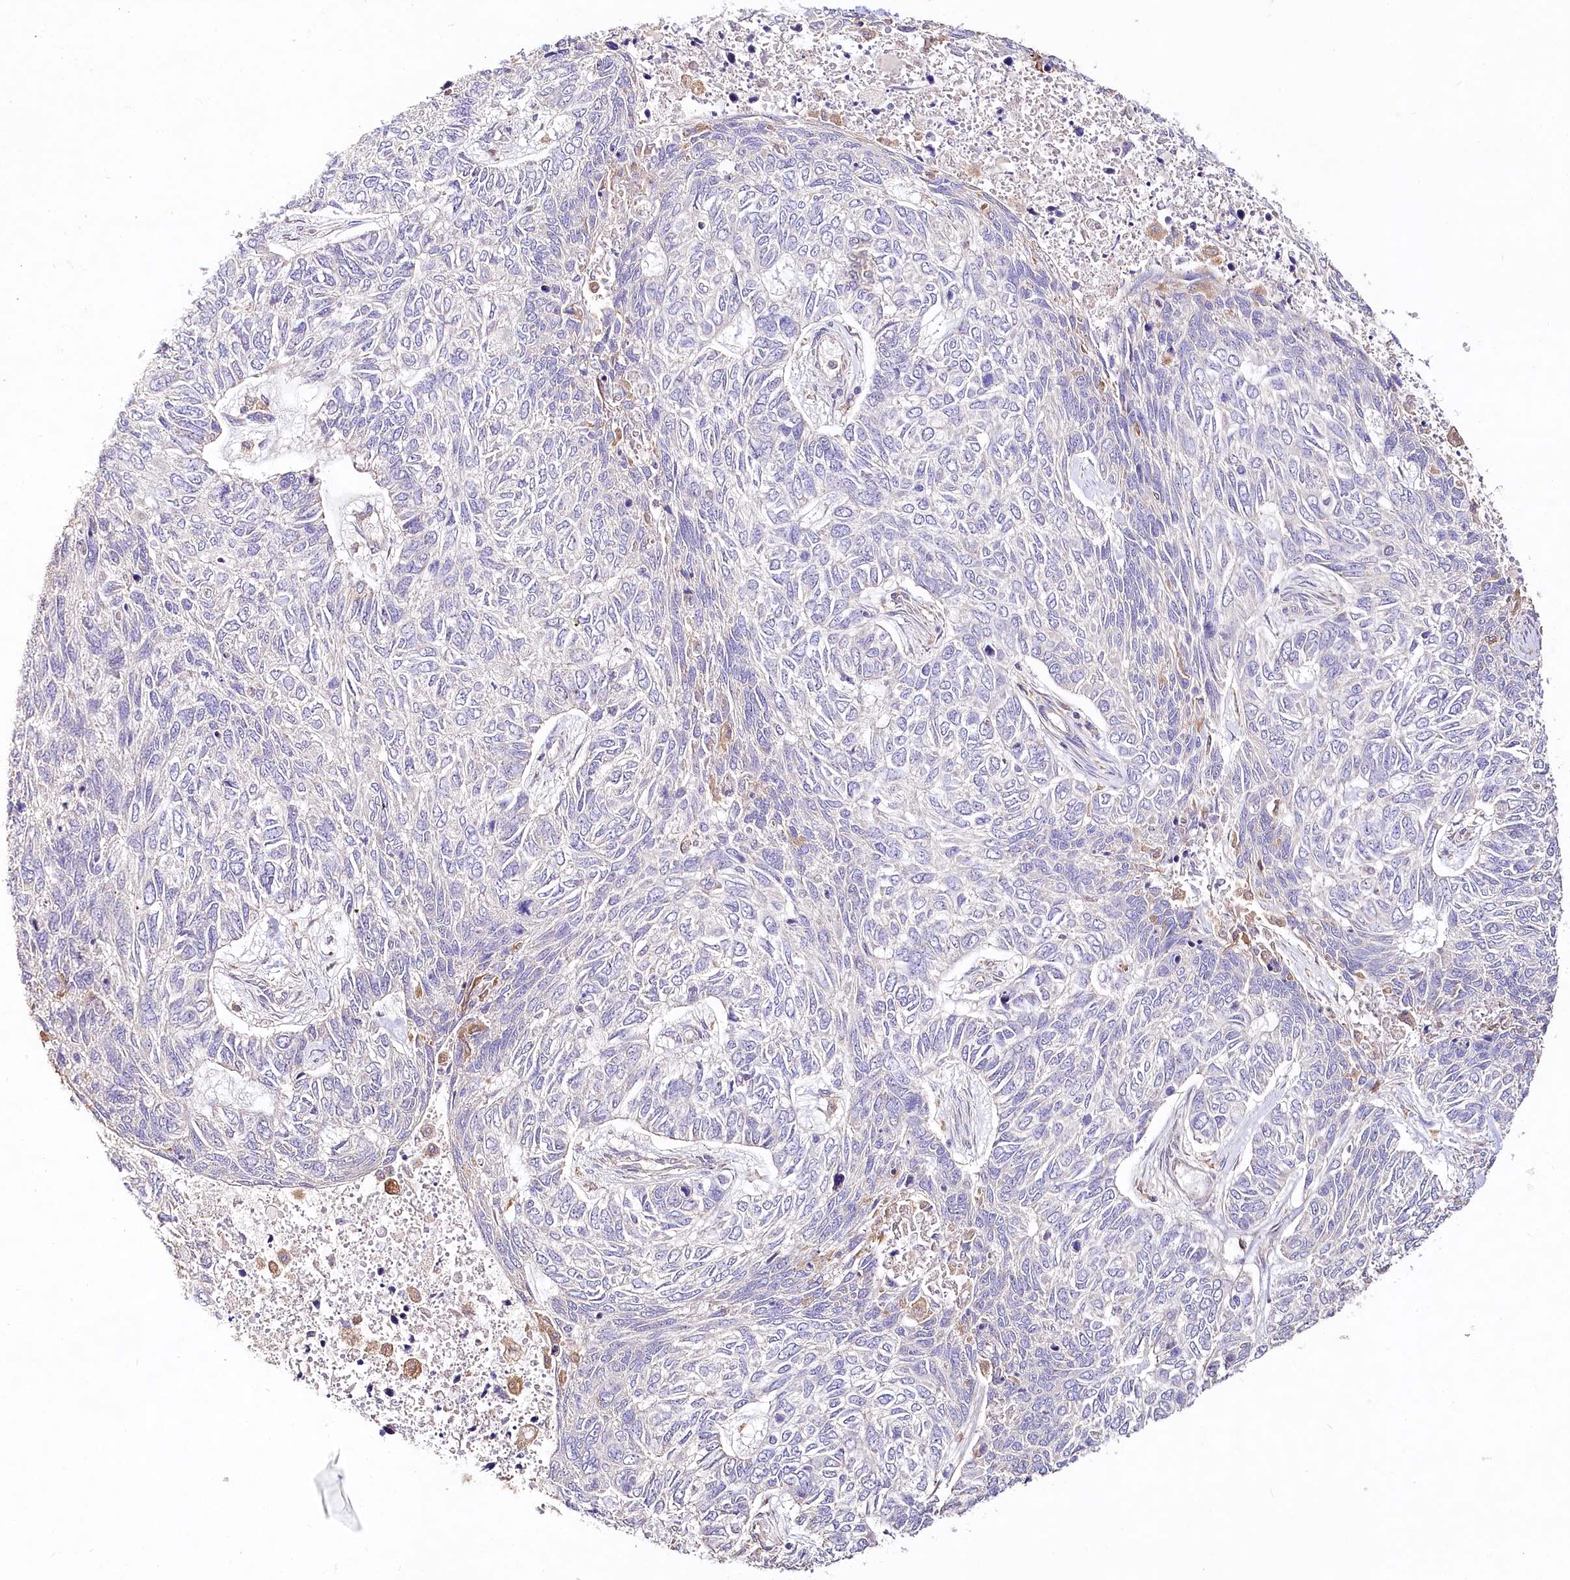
{"staining": {"intensity": "negative", "quantity": "none", "location": "none"}, "tissue": "skin cancer", "cell_type": "Tumor cells", "image_type": "cancer", "snomed": [{"axis": "morphology", "description": "Basal cell carcinoma"}, {"axis": "topography", "description": "Skin"}], "caption": "Human skin cancer stained for a protein using immunohistochemistry exhibits no staining in tumor cells.", "gene": "DMXL1", "patient": {"sex": "female", "age": 65}}